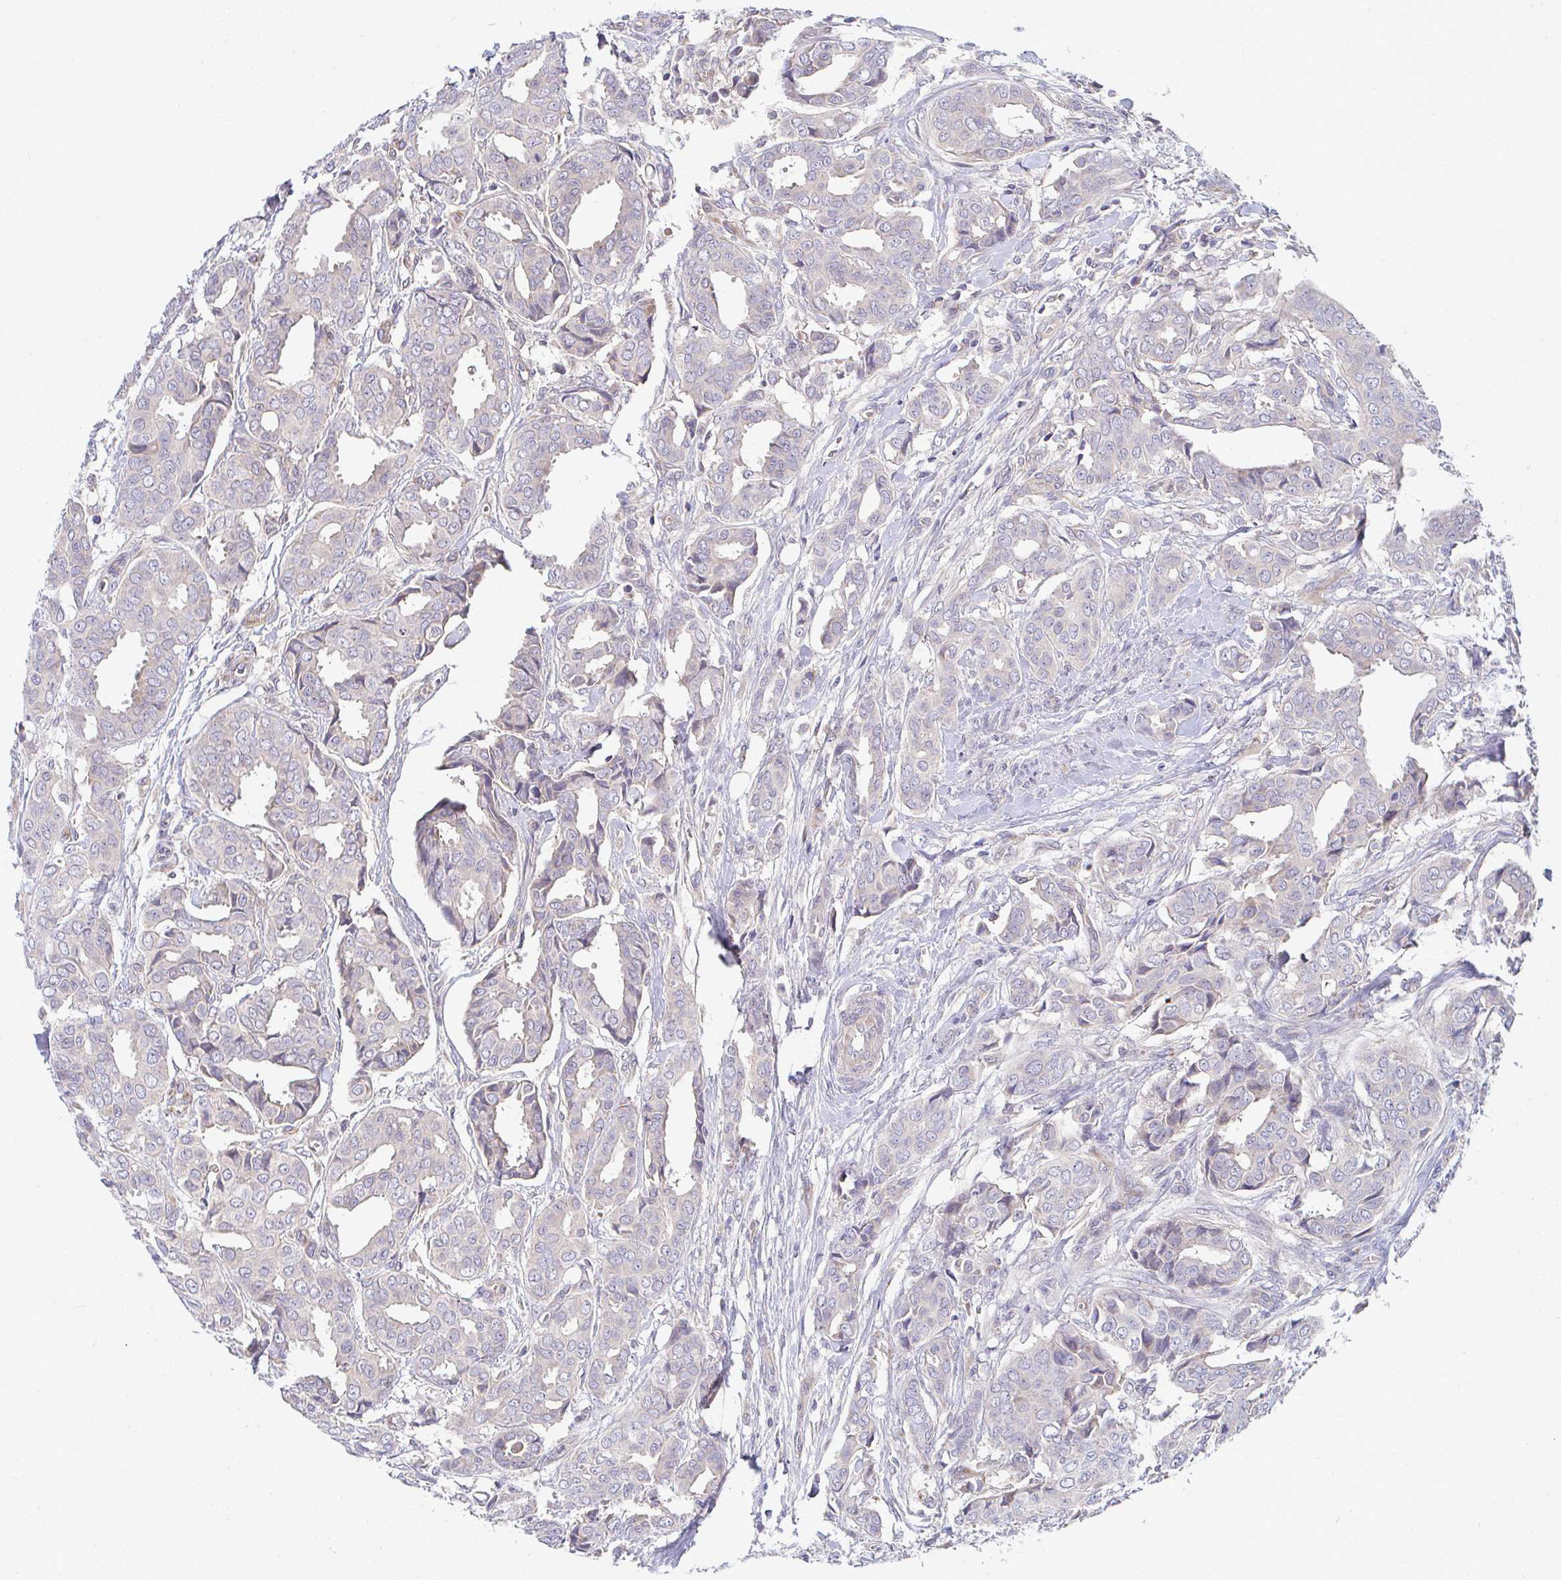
{"staining": {"intensity": "negative", "quantity": "none", "location": "none"}, "tissue": "breast cancer", "cell_type": "Tumor cells", "image_type": "cancer", "snomed": [{"axis": "morphology", "description": "Duct carcinoma"}, {"axis": "topography", "description": "Breast"}], "caption": "Tumor cells are negative for protein expression in human intraductal carcinoma (breast). (Stains: DAB immunohistochemistry (IHC) with hematoxylin counter stain, Microscopy: brightfield microscopy at high magnification).", "gene": "EIF1AD", "patient": {"sex": "female", "age": 45}}